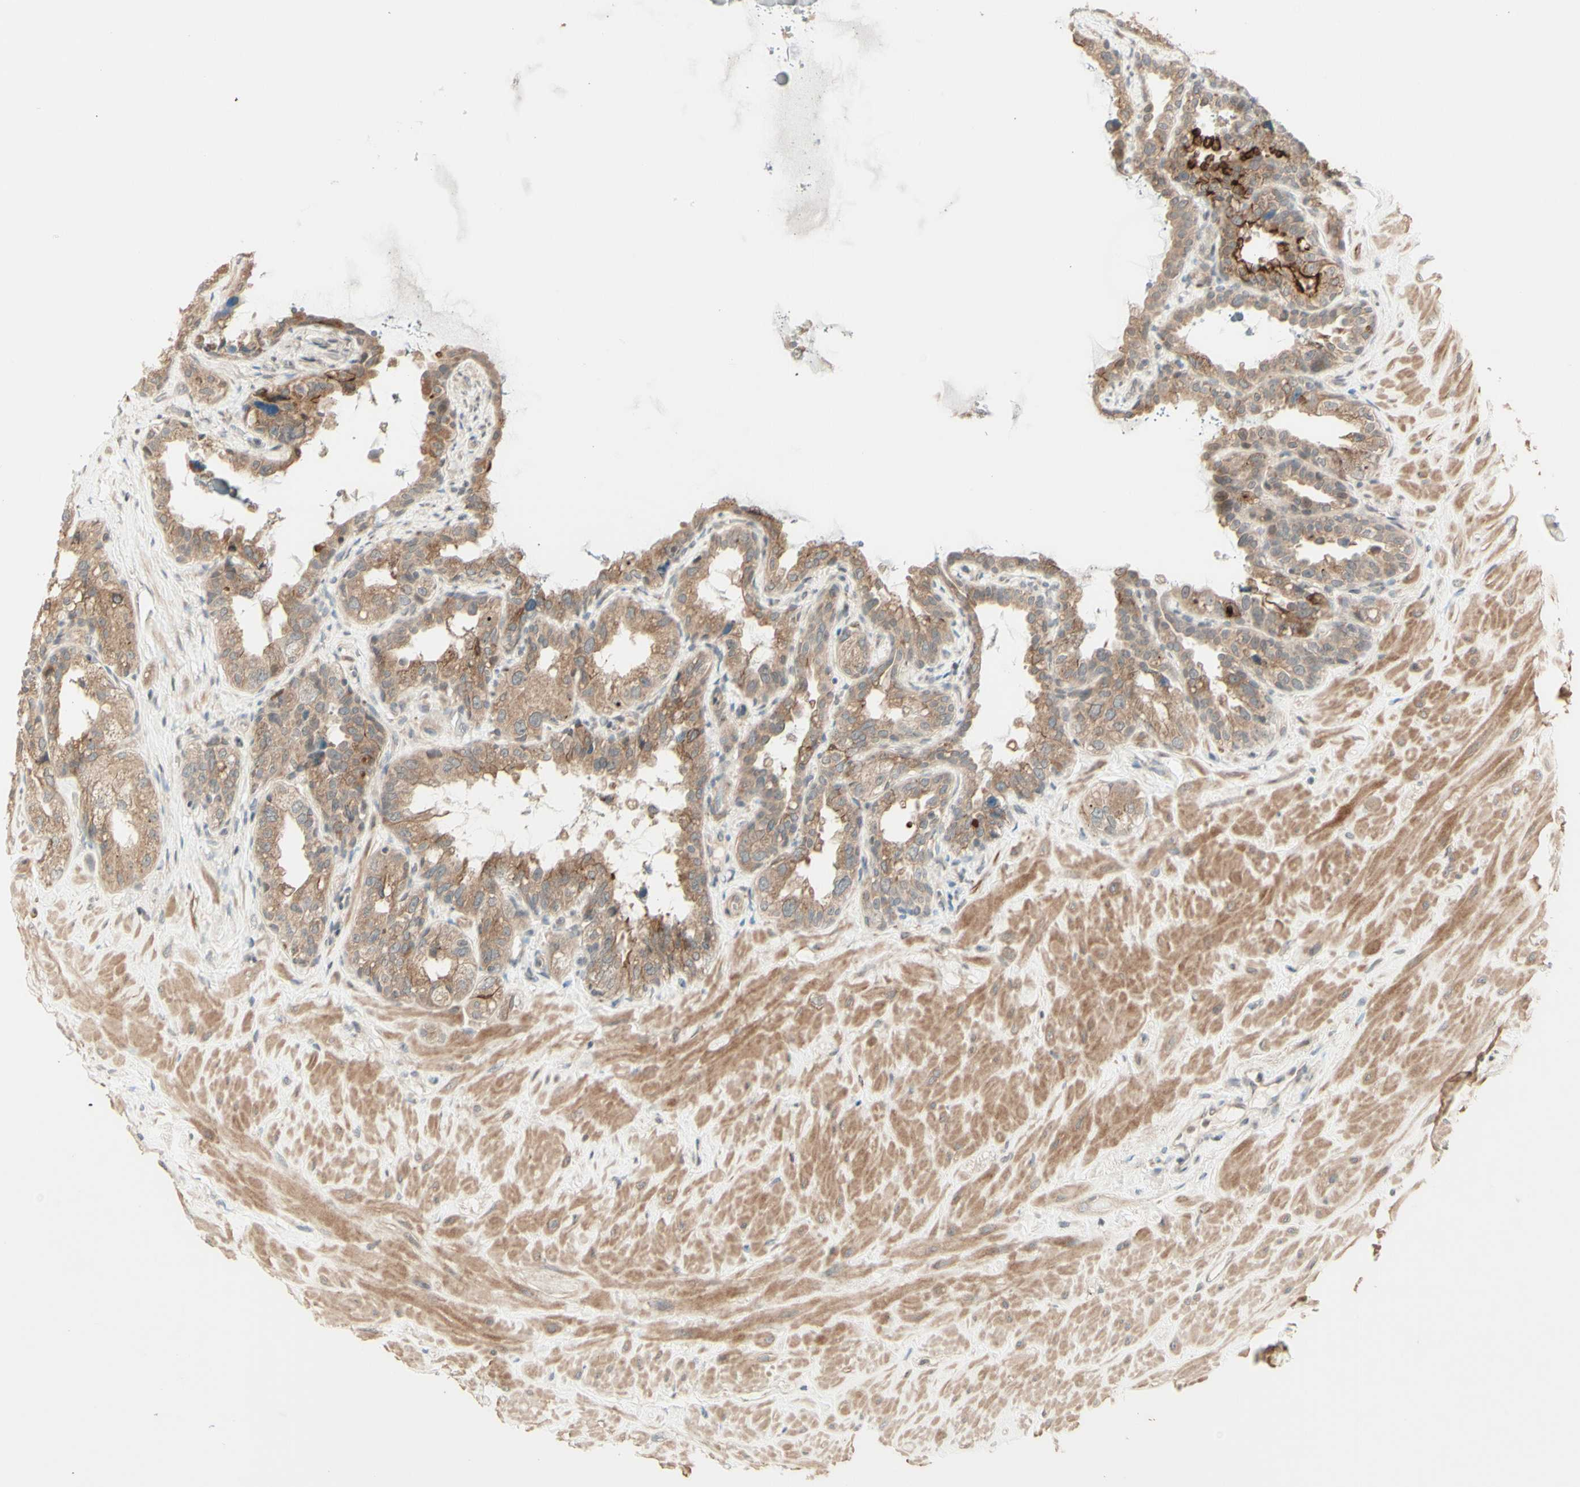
{"staining": {"intensity": "weak", "quantity": ">75%", "location": "cytoplasmic/membranous"}, "tissue": "seminal vesicle", "cell_type": "Glandular cells", "image_type": "normal", "snomed": [{"axis": "morphology", "description": "Normal tissue, NOS"}, {"axis": "topography", "description": "Seminal veicle"}], "caption": "Glandular cells show low levels of weak cytoplasmic/membranous expression in approximately >75% of cells in unremarkable seminal vesicle.", "gene": "ZW10", "patient": {"sex": "male", "age": 68}}